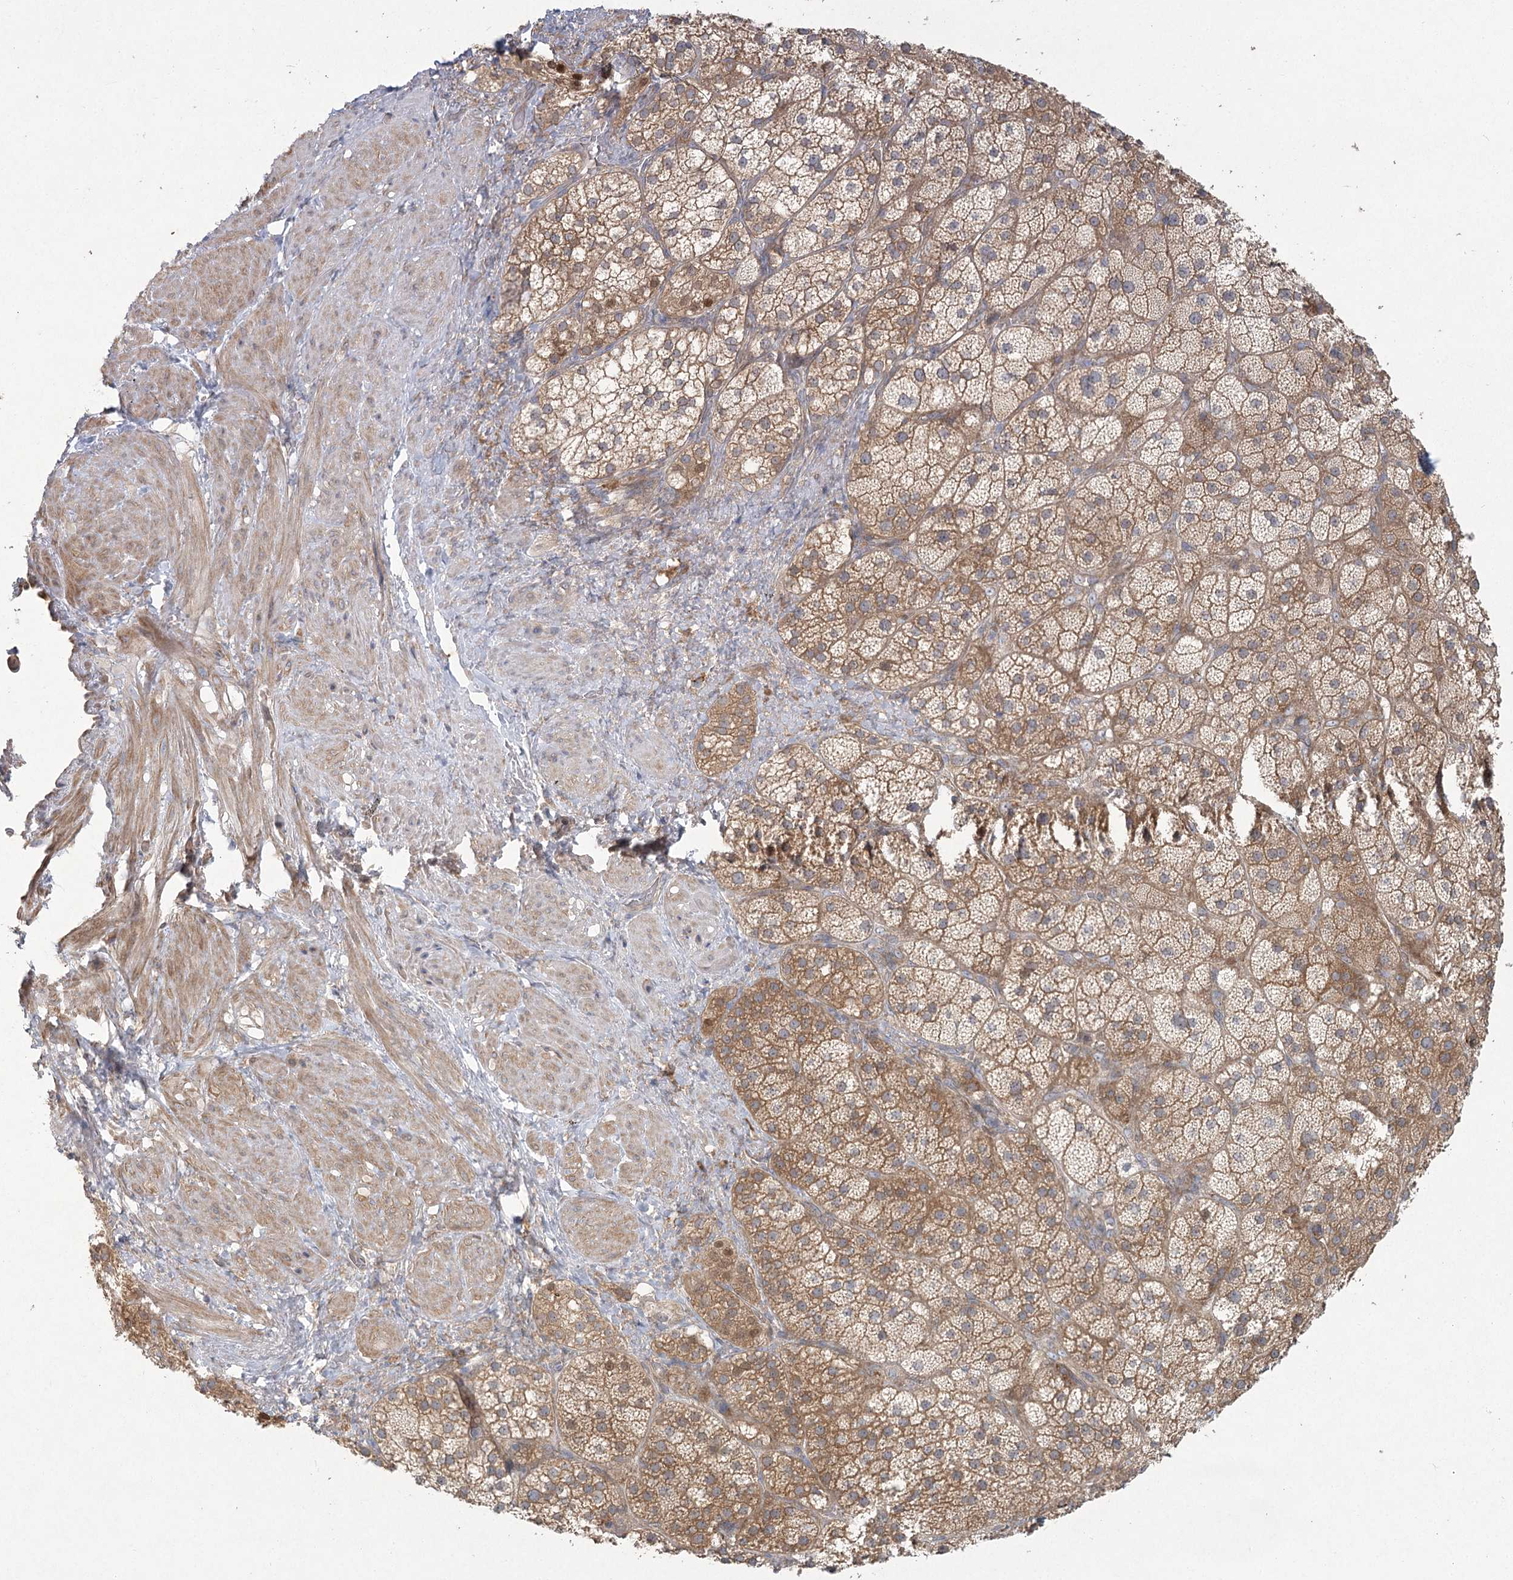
{"staining": {"intensity": "moderate", "quantity": ">75%", "location": "cytoplasmic/membranous,nuclear"}, "tissue": "adrenal gland", "cell_type": "Glandular cells", "image_type": "normal", "snomed": [{"axis": "morphology", "description": "Normal tissue, NOS"}, {"axis": "topography", "description": "Adrenal gland"}], "caption": "DAB (3,3'-diaminobenzidine) immunohistochemical staining of benign adrenal gland demonstrates moderate cytoplasmic/membranous,nuclear protein positivity in about >75% of glandular cells.", "gene": "CAMTA1", "patient": {"sex": "male", "age": 57}}